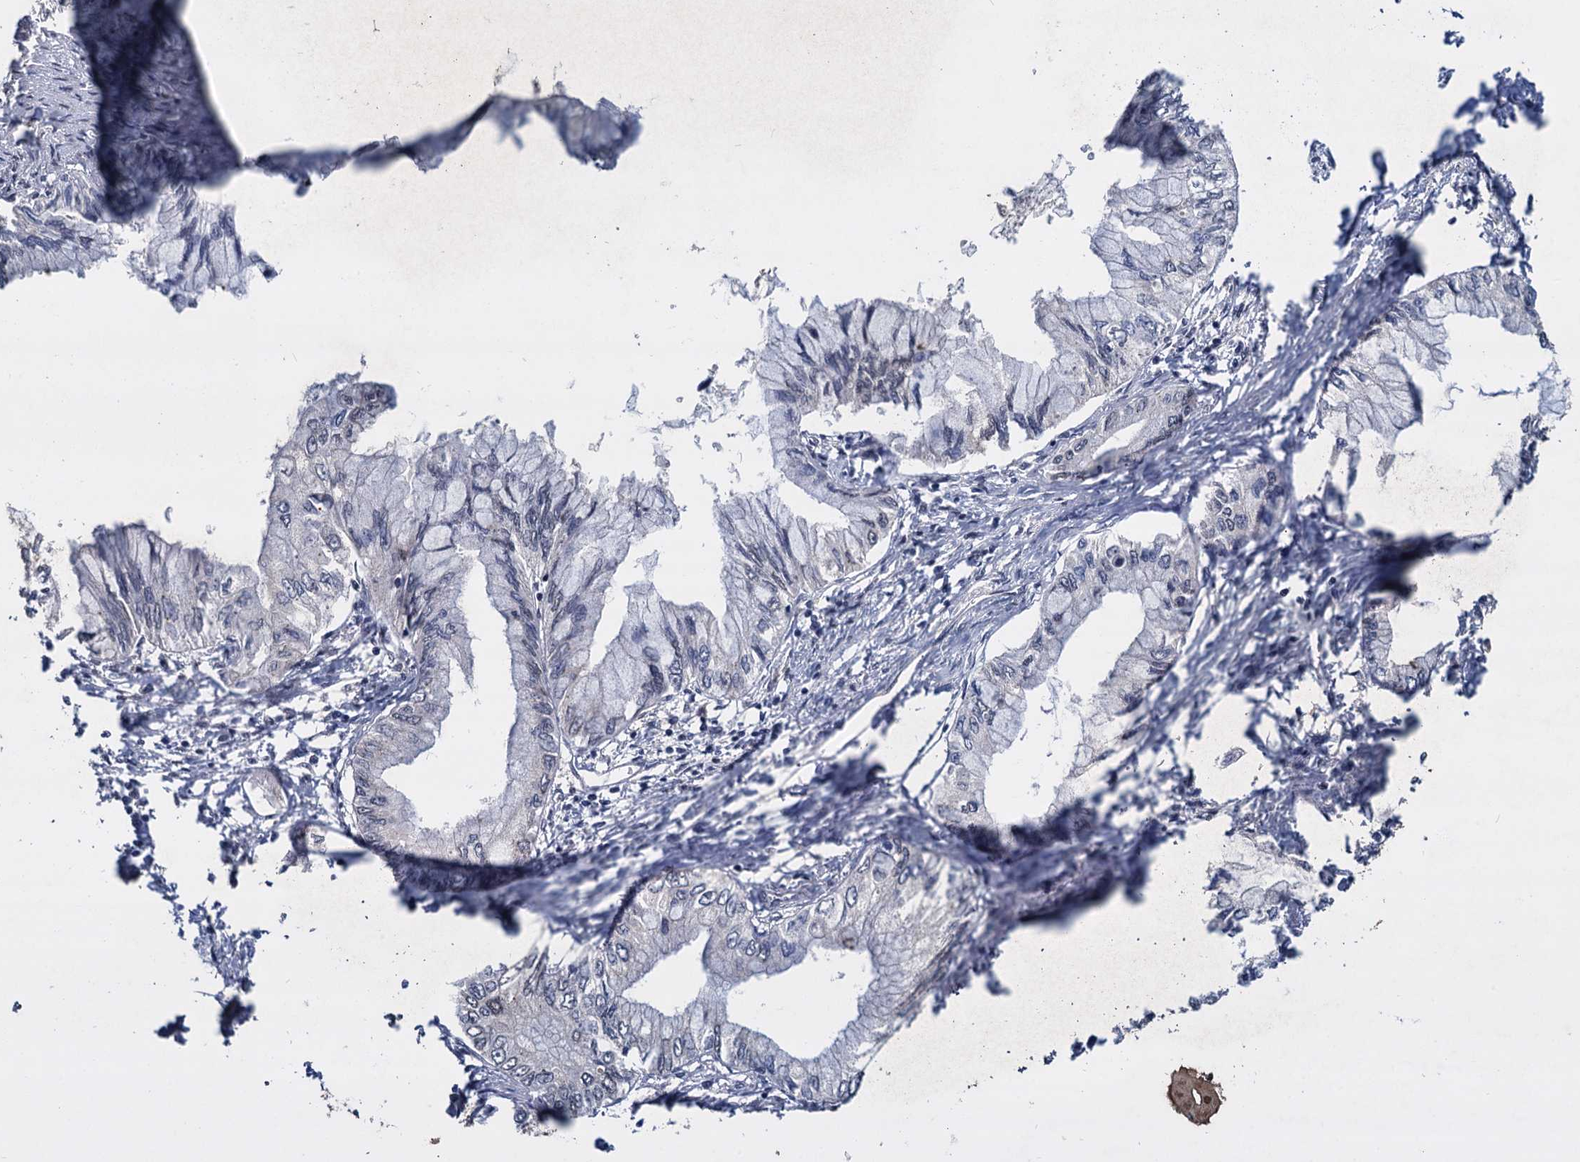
{"staining": {"intensity": "negative", "quantity": "none", "location": "none"}, "tissue": "pancreatic cancer", "cell_type": "Tumor cells", "image_type": "cancer", "snomed": [{"axis": "morphology", "description": "Adenocarcinoma, NOS"}, {"axis": "topography", "description": "Pancreas"}], "caption": "A photomicrograph of human pancreatic cancer (adenocarcinoma) is negative for staining in tumor cells. The staining is performed using DAB (3,3'-diaminobenzidine) brown chromogen with nuclei counter-stained in using hematoxylin.", "gene": "FAM216B", "patient": {"sex": "male", "age": 48}}